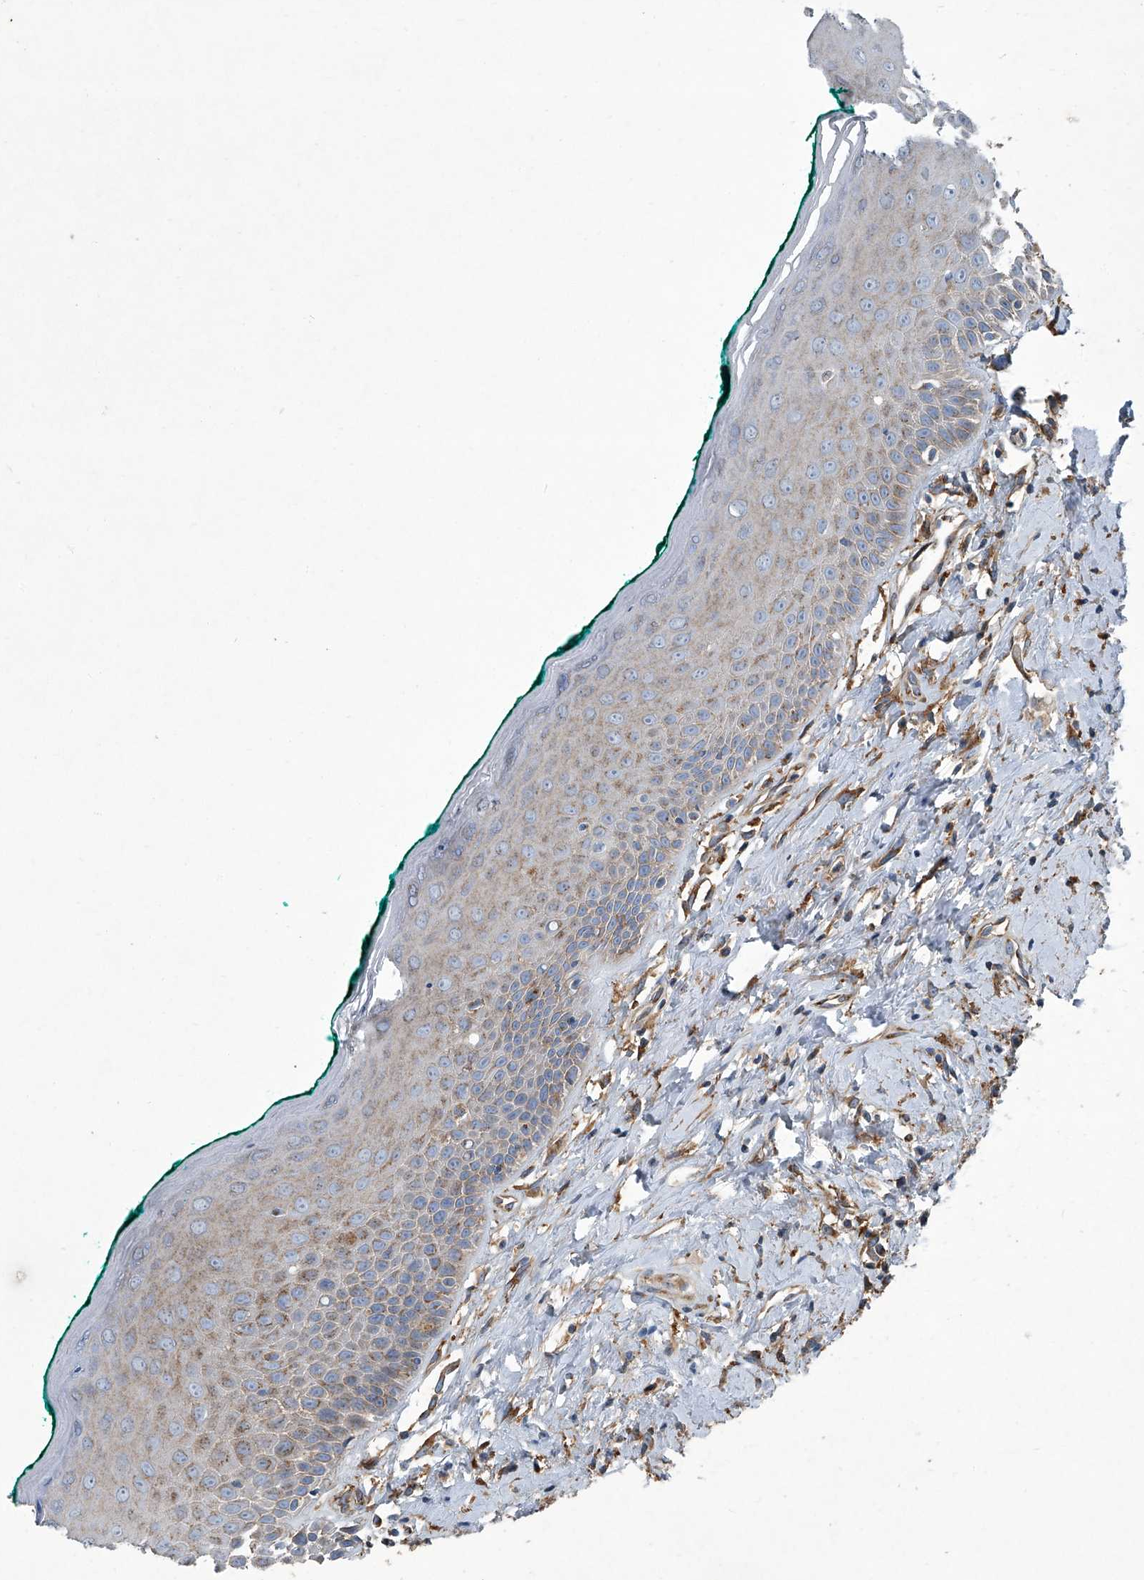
{"staining": {"intensity": "weak", "quantity": "25%-75%", "location": "cytoplasmic/membranous"}, "tissue": "oral mucosa", "cell_type": "Squamous epithelial cells", "image_type": "normal", "snomed": [{"axis": "morphology", "description": "Normal tissue, NOS"}, {"axis": "topography", "description": "Oral tissue"}], "caption": "Immunohistochemical staining of unremarkable human oral mucosa shows weak cytoplasmic/membranous protein expression in about 25%-75% of squamous epithelial cells.", "gene": "PIGH", "patient": {"sex": "female", "age": 70}}